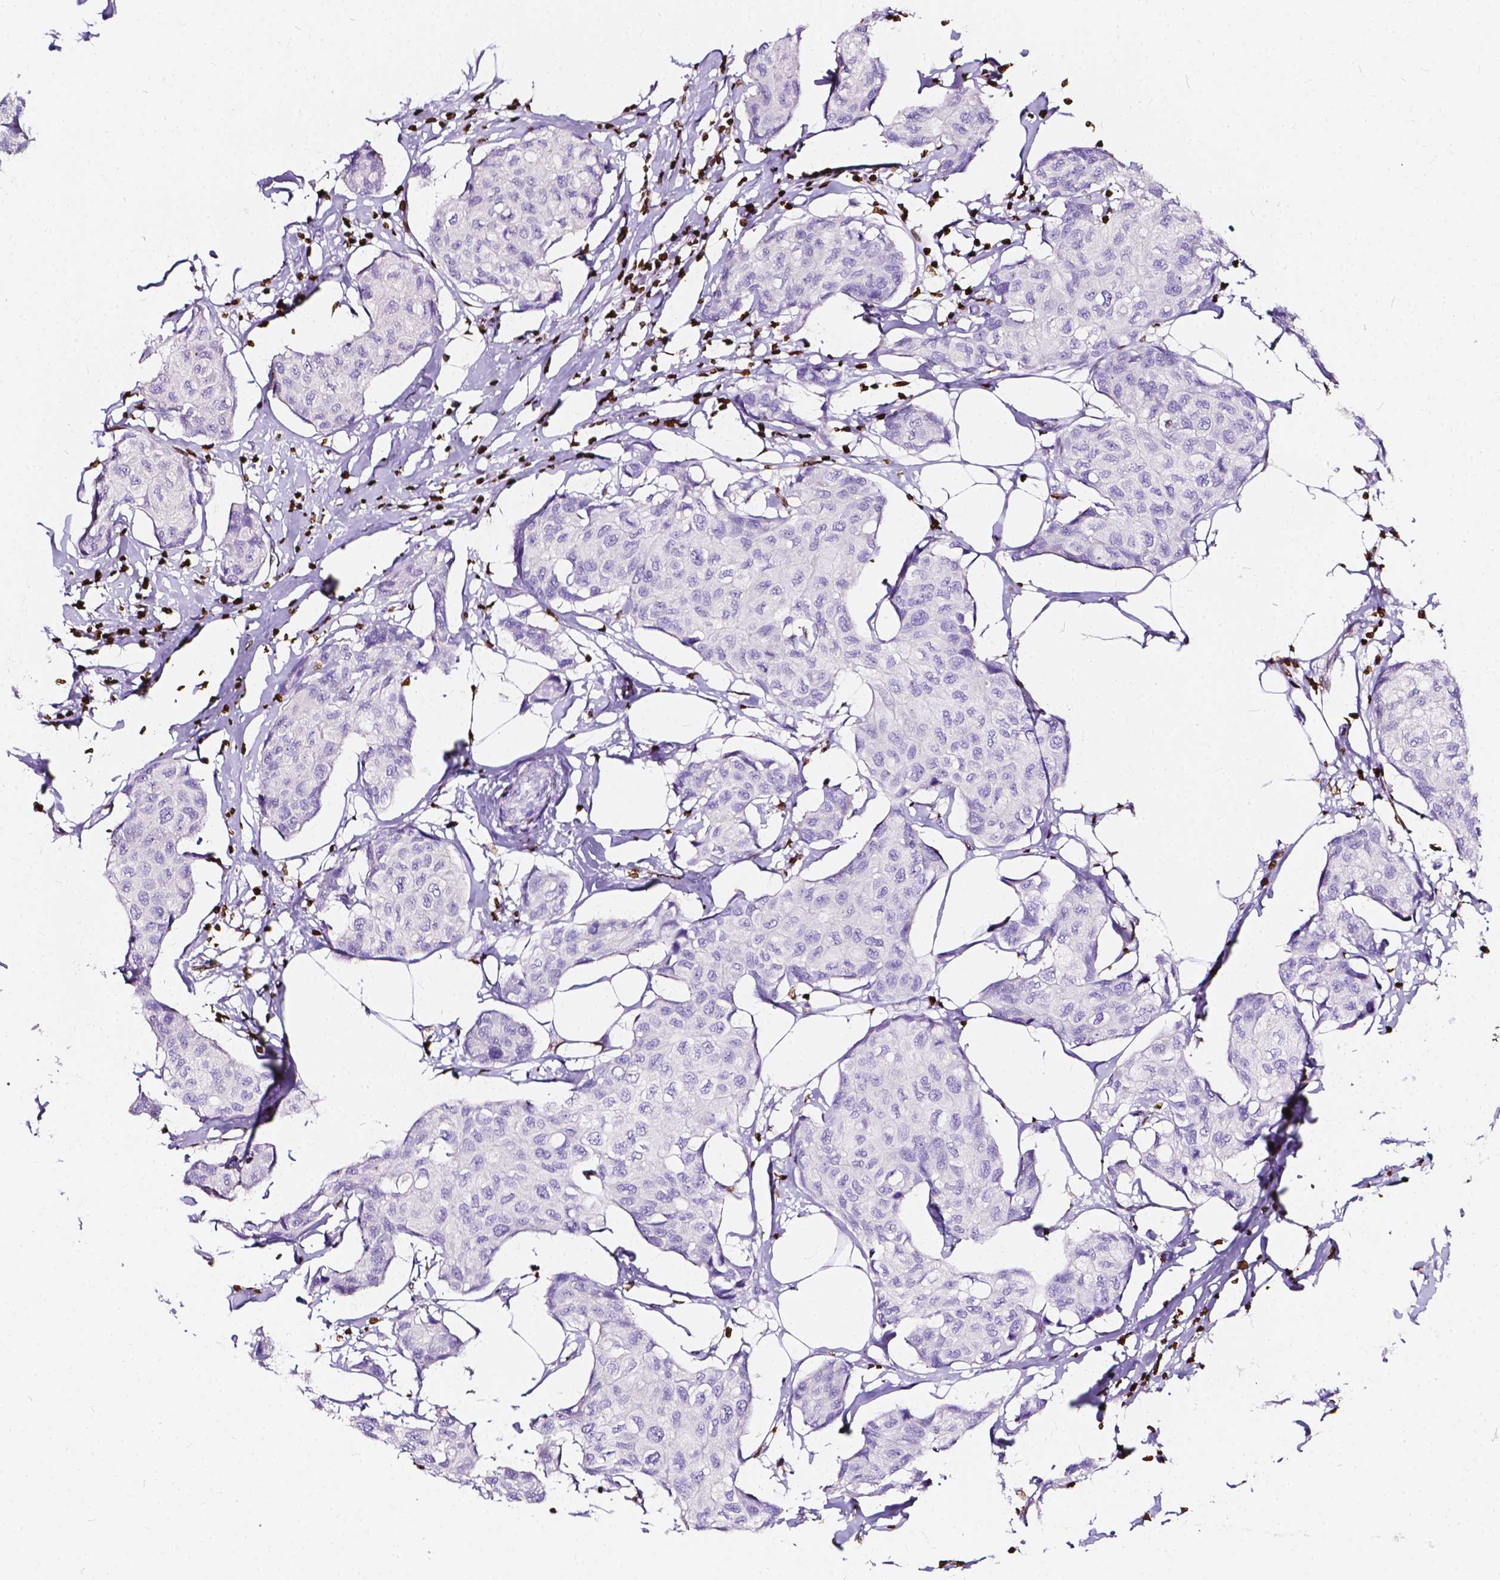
{"staining": {"intensity": "negative", "quantity": "none", "location": "none"}, "tissue": "breast cancer", "cell_type": "Tumor cells", "image_type": "cancer", "snomed": [{"axis": "morphology", "description": "Duct carcinoma"}, {"axis": "topography", "description": "Breast"}], "caption": "Immunohistochemistry of breast infiltrating ductal carcinoma shows no positivity in tumor cells.", "gene": "CBY3", "patient": {"sex": "female", "age": 80}}